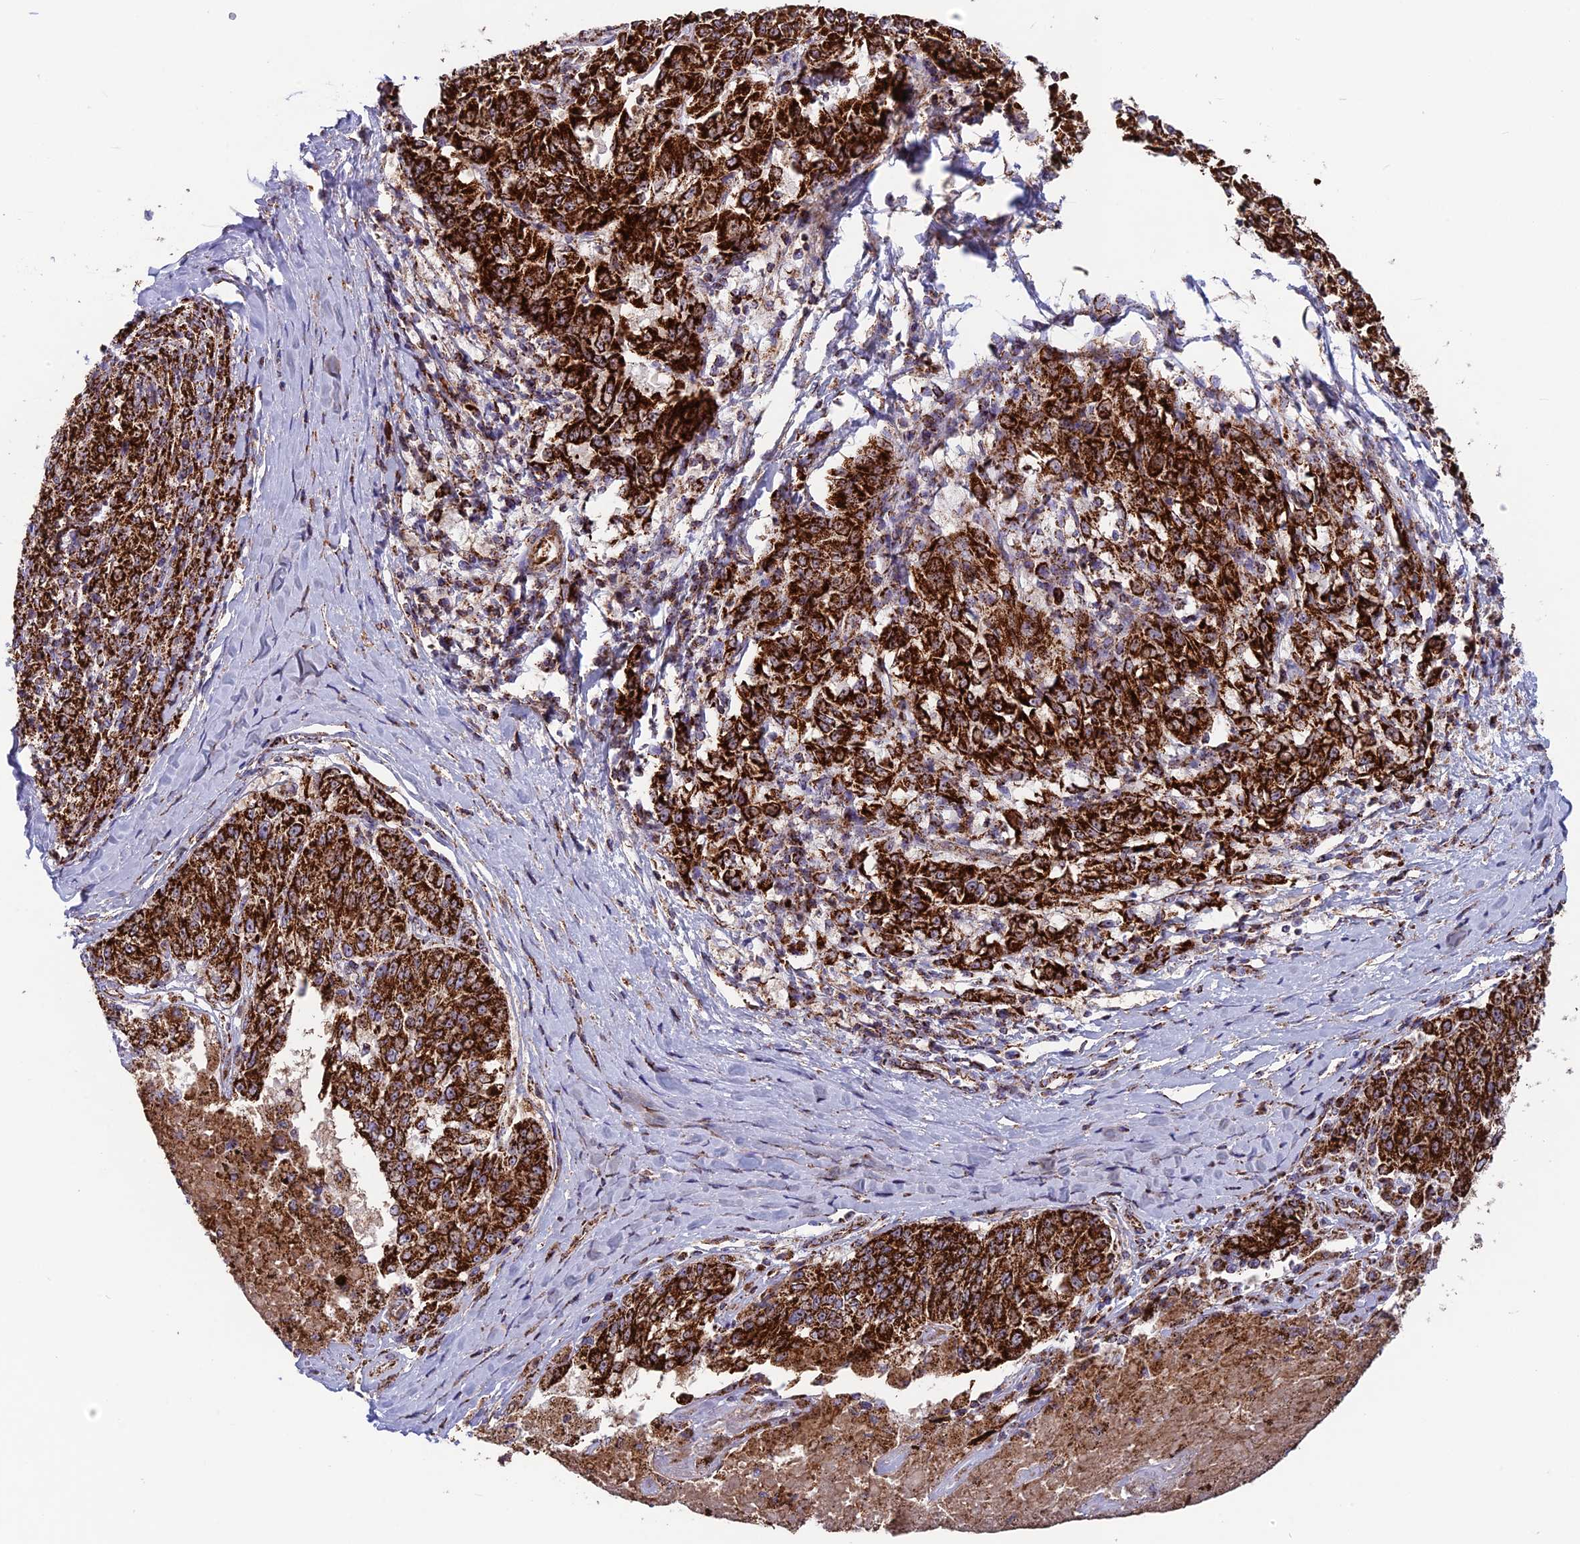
{"staining": {"intensity": "strong", "quantity": ">75%", "location": "cytoplasmic/membranous"}, "tissue": "melanoma", "cell_type": "Tumor cells", "image_type": "cancer", "snomed": [{"axis": "morphology", "description": "Malignant melanoma, NOS"}, {"axis": "topography", "description": "Skin"}], "caption": "Human malignant melanoma stained with a protein marker shows strong staining in tumor cells.", "gene": "MRPS18B", "patient": {"sex": "female", "age": 72}}